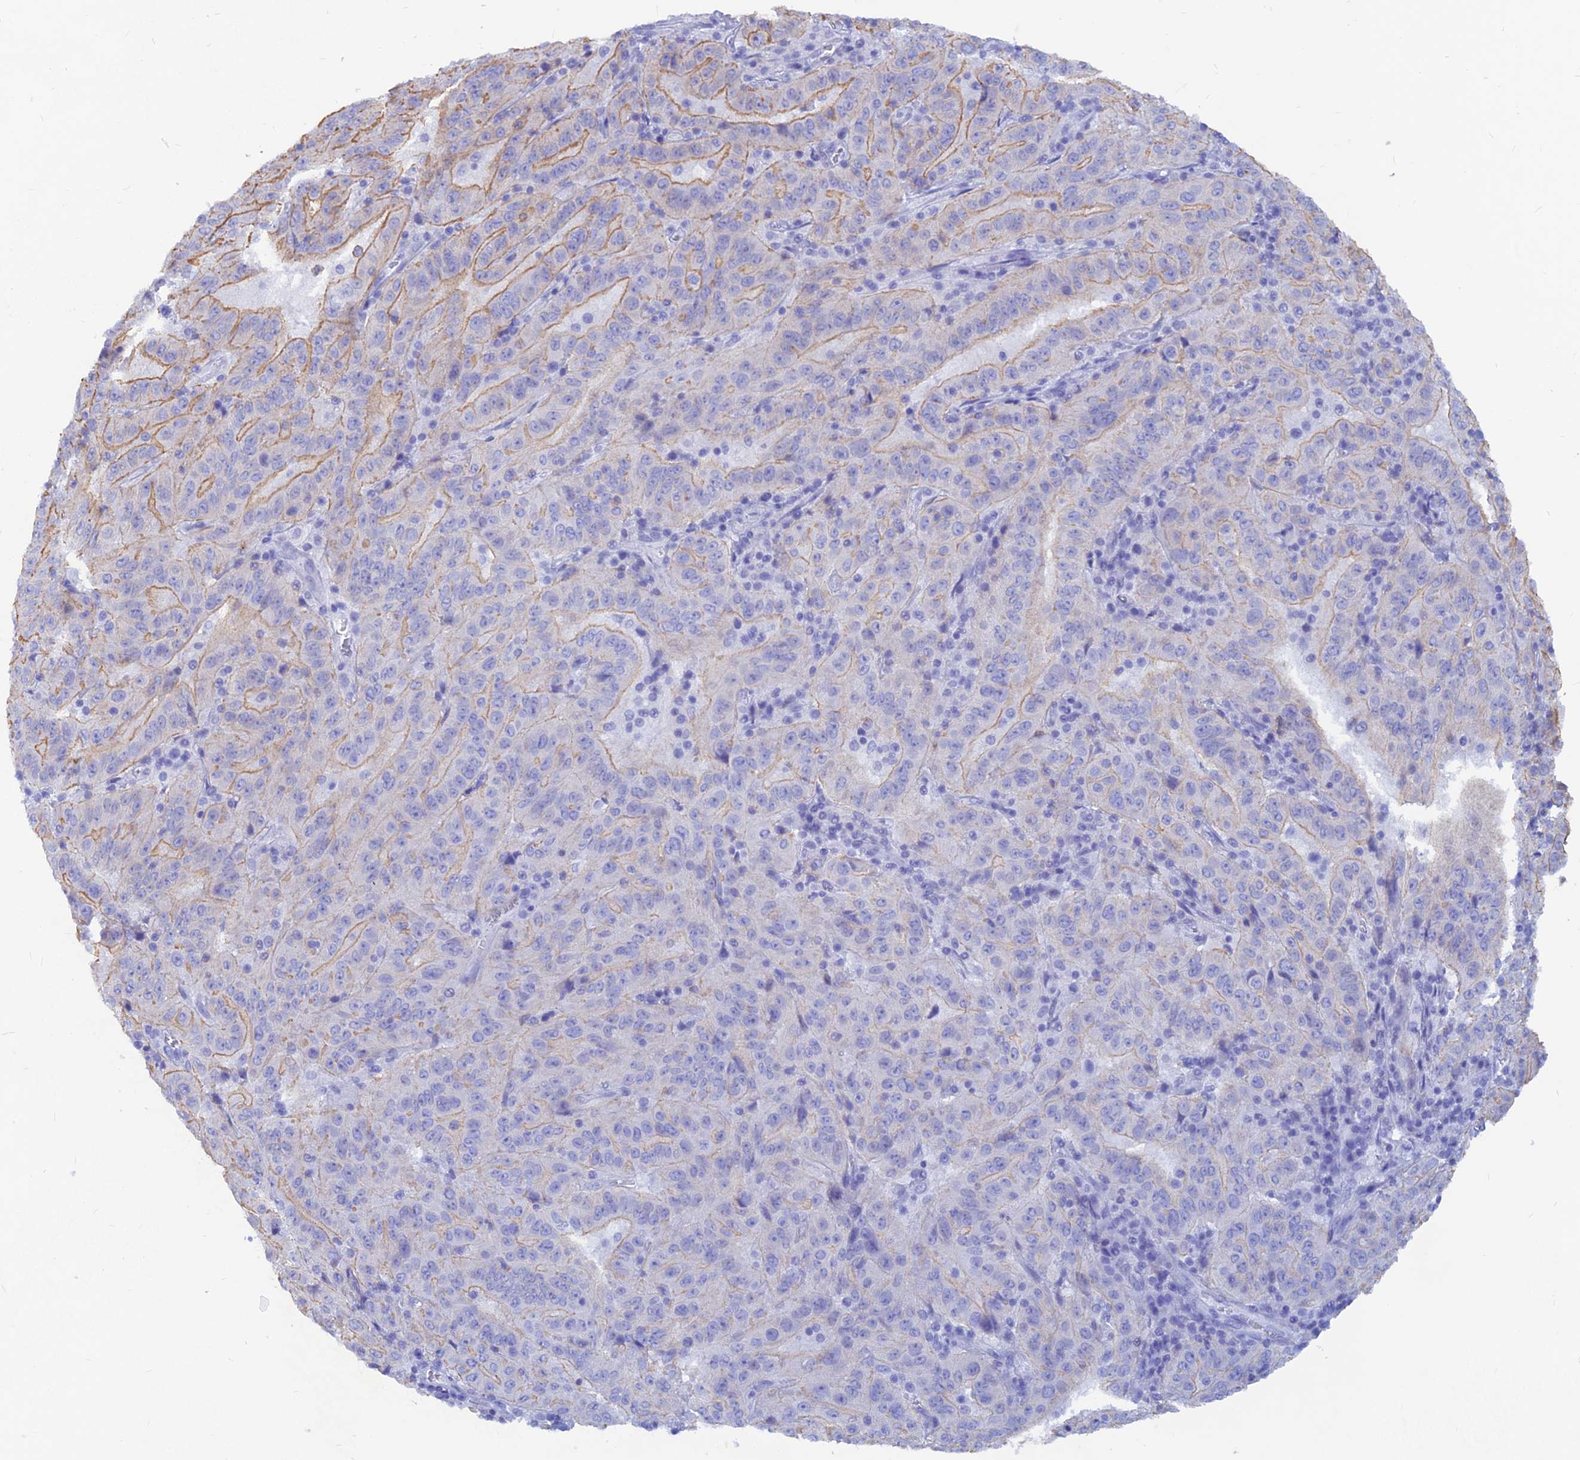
{"staining": {"intensity": "strong", "quantity": "25%-75%", "location": "cytoplasmic/membranous"}, "tissue": "pancreatic cancer", "cell_type": "Tumor cells", "image_type": "cancer", "snomed": [{"axis": "morphology", "description": "Adenocarcinoma, NOS"}, {"axis": "topography", "description": "Pancreas"}], "caption": "Strong cytoplasmic/membranous staining is appreciated in approximately 25%-75% of tumor cells in adenocarcinoma (pancreatic).", "gene": "DNAJC16", "patient": {"sex": "male", "age": 63}}